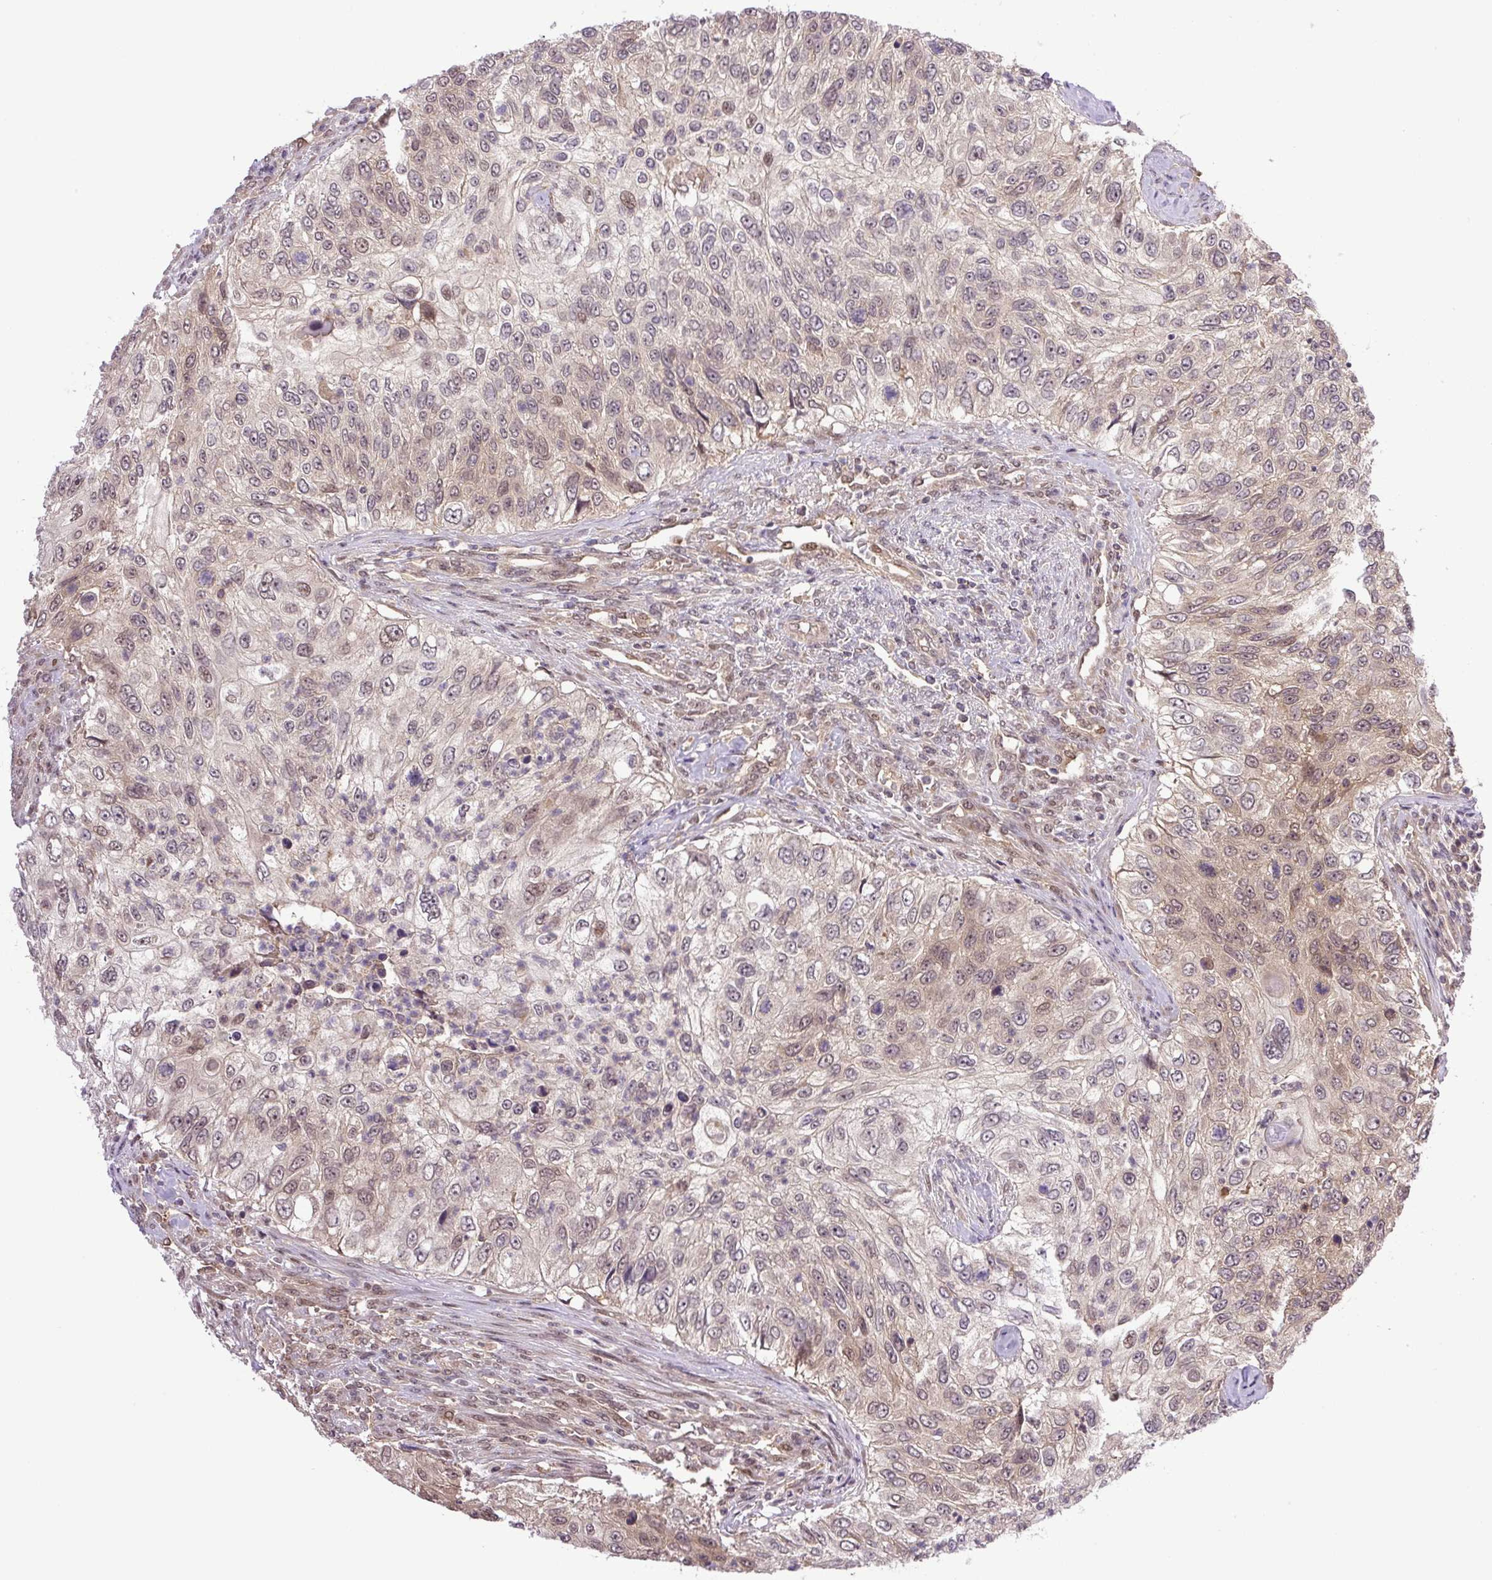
{"staining": {"intensity": "moderate", "quantity": "<25%", "location": "nuclear"}, "tissue": "urothelial cancer", "cell_type": "Tumor cells", "image_type": "cancer", "snomed": [{"axis": "morphology", "description": "Urothelial carcinoma, High grade"}, {"axis": "topography", "description": "Urinary bladder"}], "caption": "The immunohistochemical stain labels moderate nuclear expression in tumor cells of urothelial cancer tissue. (DAB (3,3'-diaminobenzidine) IHC, brown staining for protein, blue staining for nuclei).", "gene": "SGTA", "patient": {"sex": "female", "age": 60}}